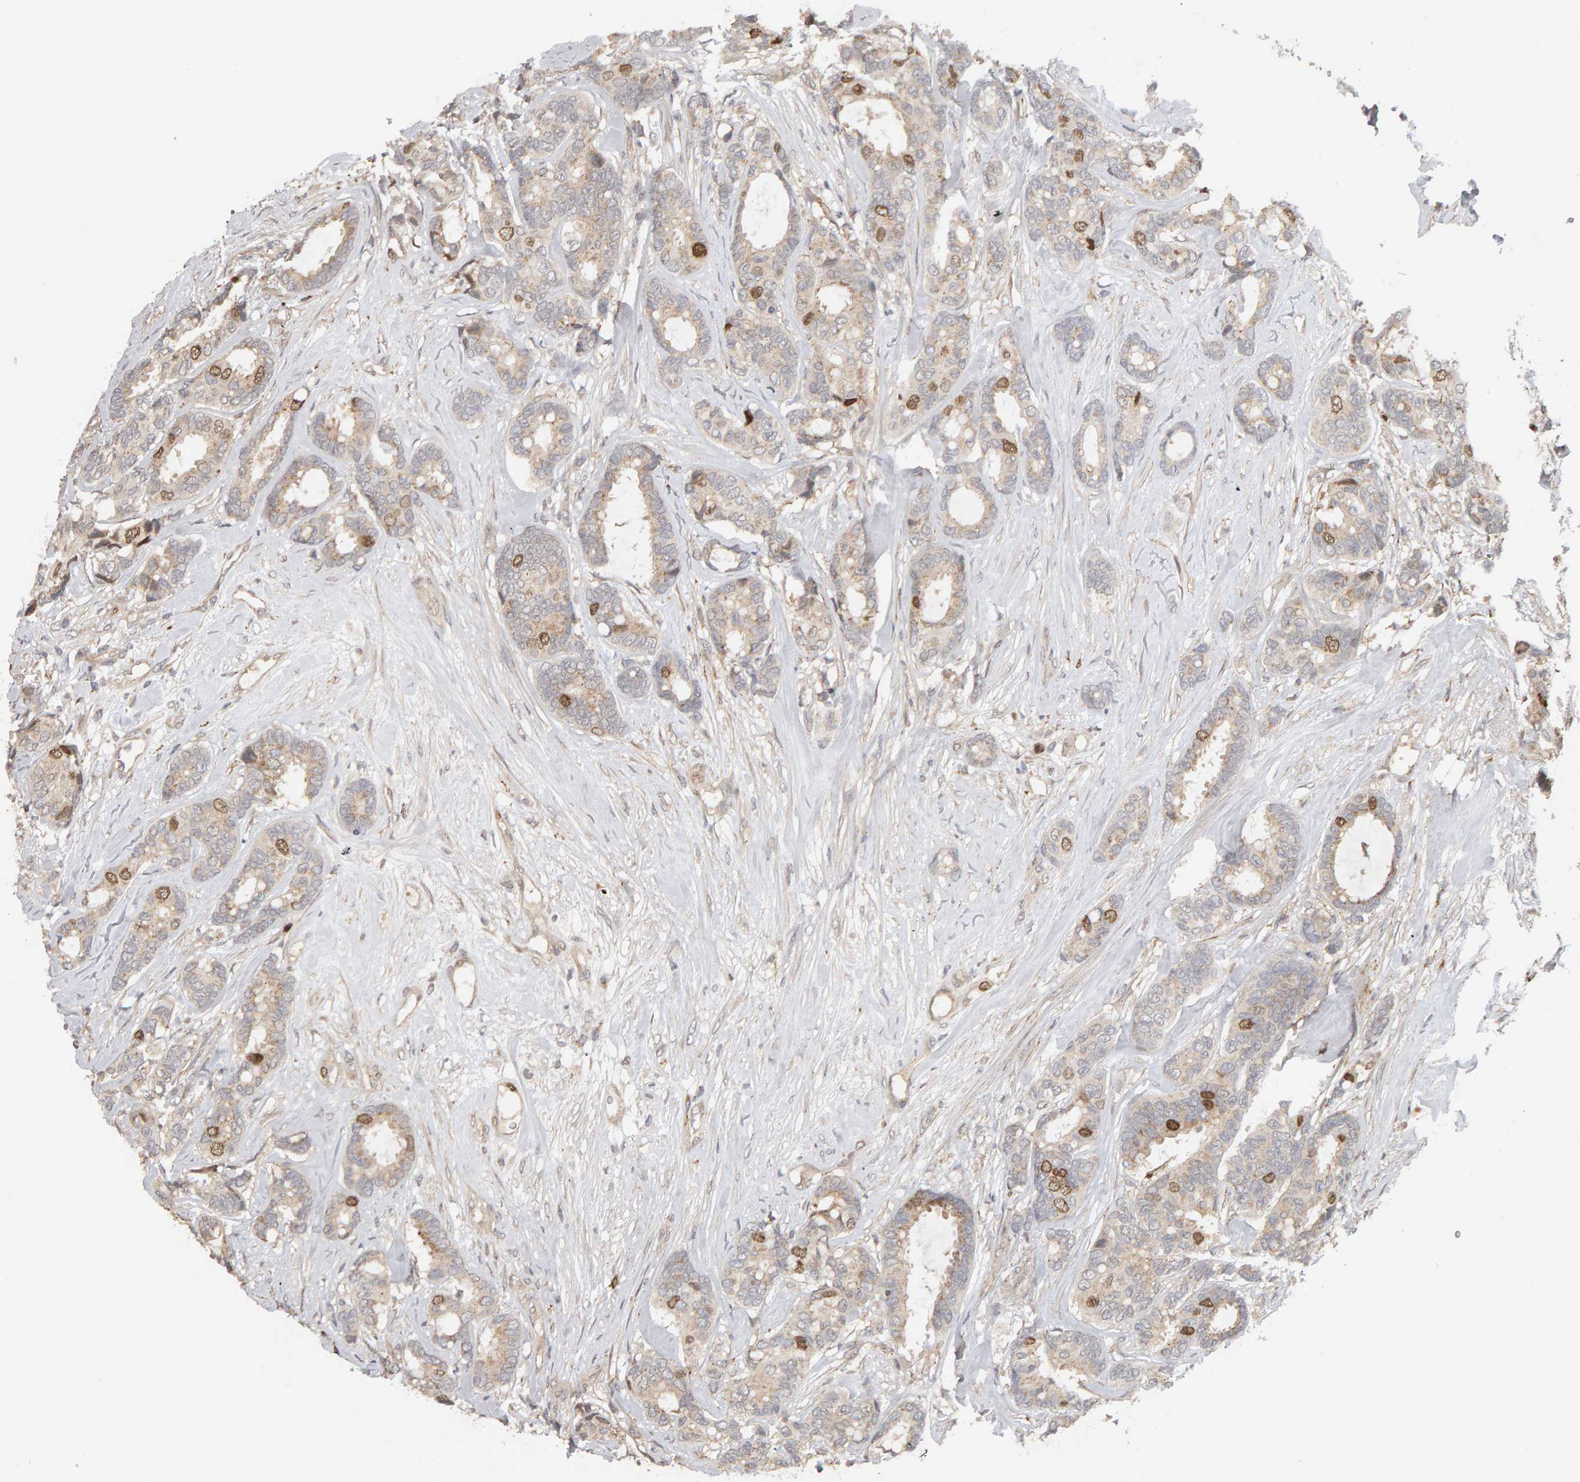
{"staining": {"intensity": "moderate", "quantity": "<25%", "location": "nuclear"}, "tissue": "breast cancer", "cell_type": "Tumor cells", "image_type": "cancer", "snomed": [{"axis": "morphology", "description": "Duct carcinoma"}, {"axis": "topography", "description": "Breast"}], "caption": "Immunohistochemical staining of breast invasive ductal carcinoma reveals moderate nuclear protein staining in about <25% of tumor cells.", "gene": "CDCA5", "patient": {"sex": "female", "age": 87}}